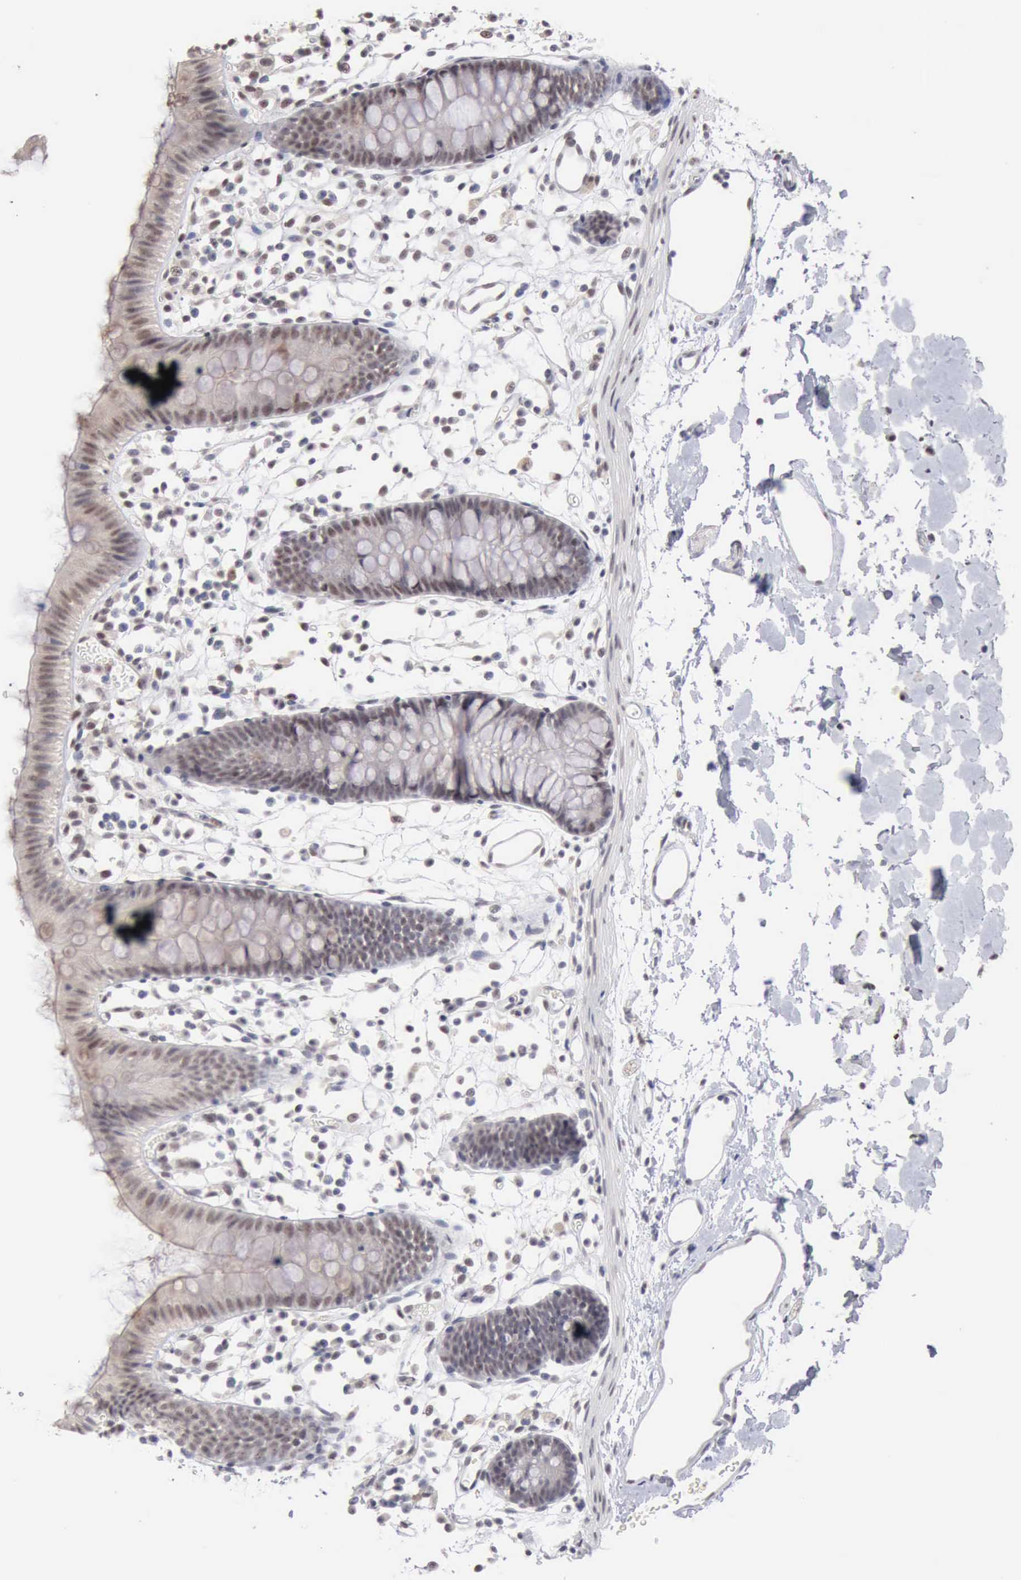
{"staining": {"intensity": "weak", "quantity": "25%-75%", "location": "nuclear"}, "tissue": "colon", "cell_type": "Endothelial cells", "image_type": "normal", "snomed": [{"axis": "morphology", "description": "Normal tissue, NOS"}, {"axis": "topography", "description": "Colon"}], "caption": "Unremarkable colon displays weak nuclear positivity in about 25%-75% of endothelial cells, visualized by immunohistochemistry.", "gene": "TAF1", "patient": {"sex": "male", "age": 14}}